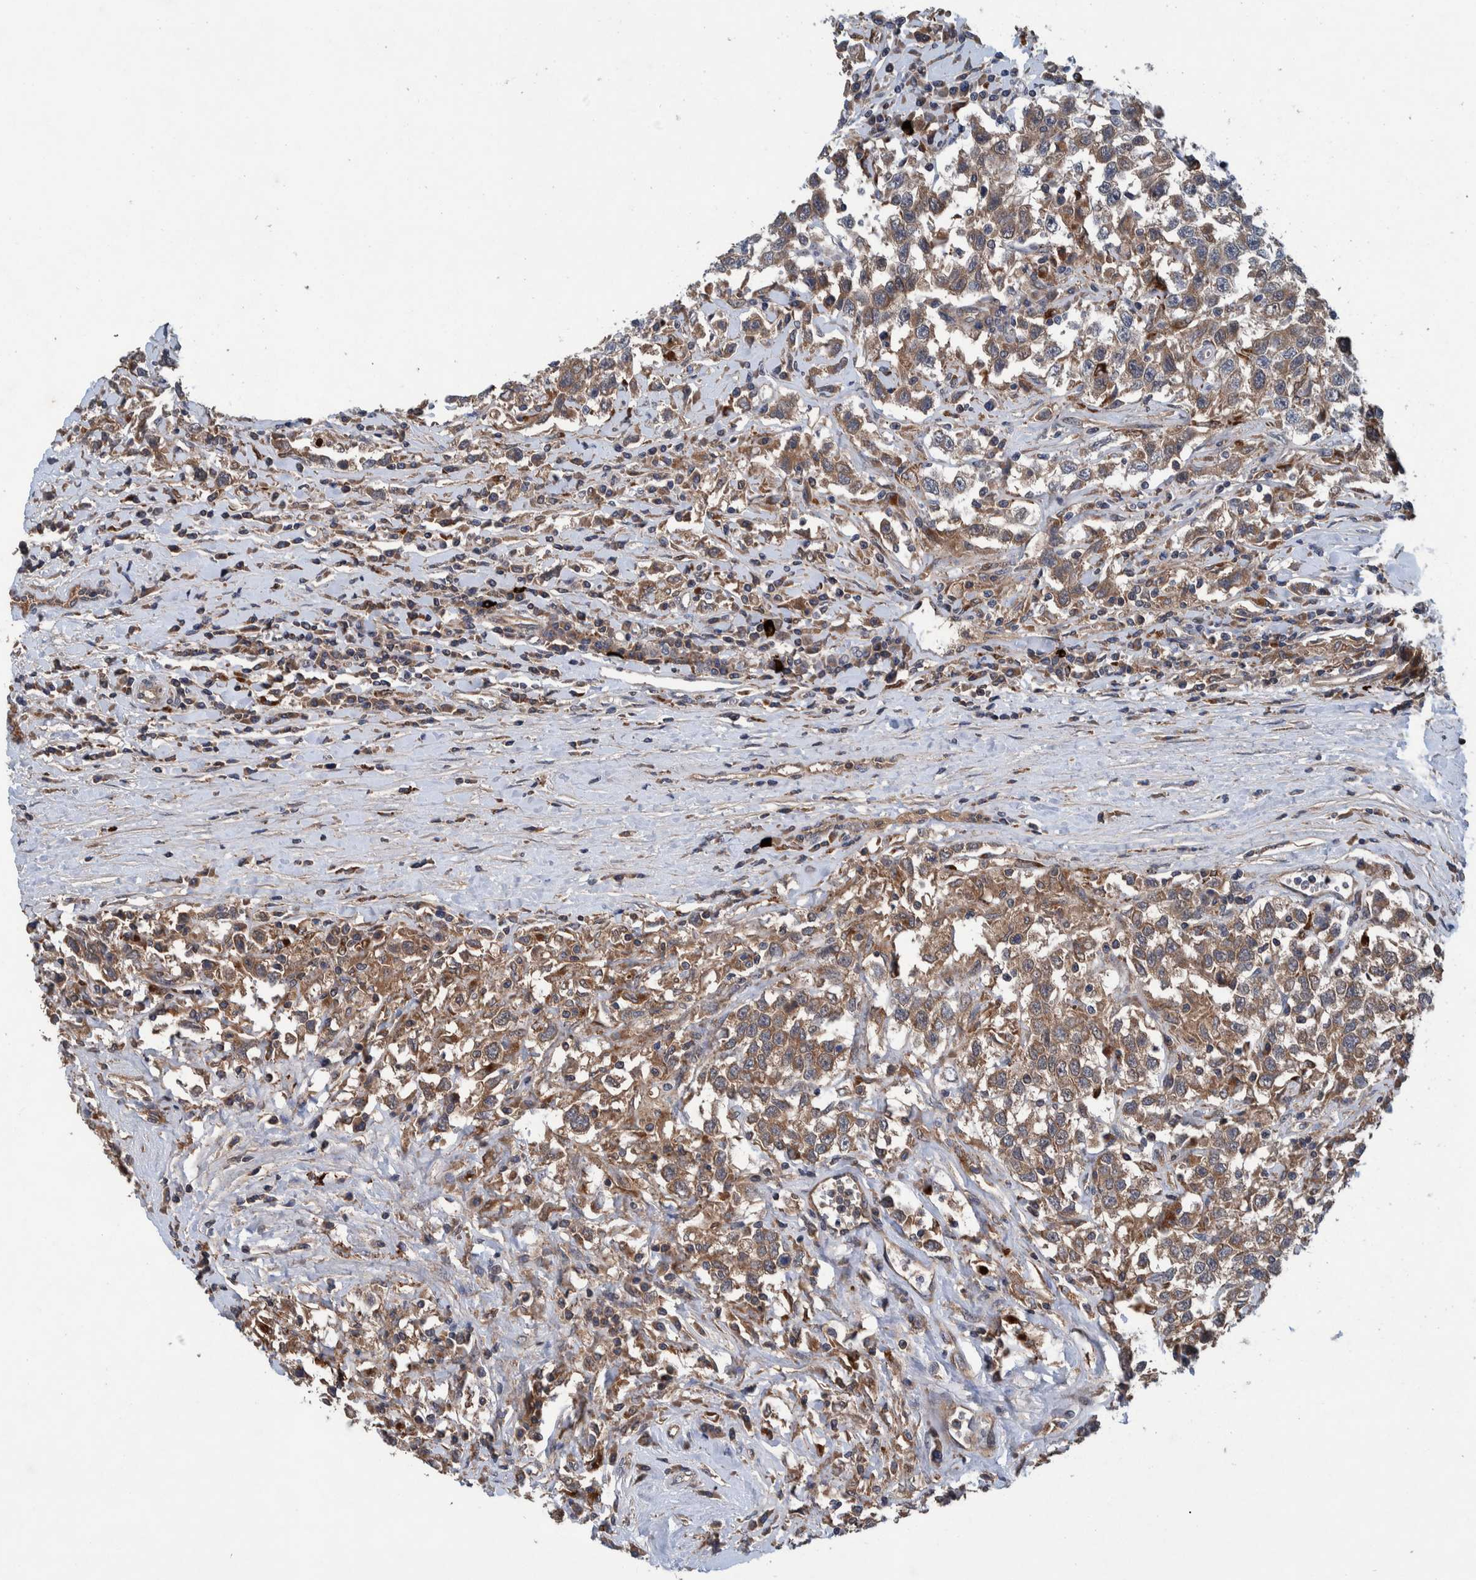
{"staining": {"intensity": "moderate", "quantity": ">75%", "location": "cytoplasmic/membranous"}, "tissue": "testis cancer", "cell_type": "Tumor cells", "image_type": "cancer", "snomed": [{"axis": "morphology", "description": "Seminoma, NOS"}, {"axis": "topography", "description": "Testis"}], "caption": "The image shows staining of testis cancer (seminoma), revealing moderate cytoplasmic/membranous protein positivity (brown color) within tumor cells. Using DAB (3,3'-diaminobenzidine) (brown) and hematoxylin (blue) stains, captured at high magnification using brightfield microscopy.", "gene": "ITIH3", "patient": {"sex": "male", "age": 41}}